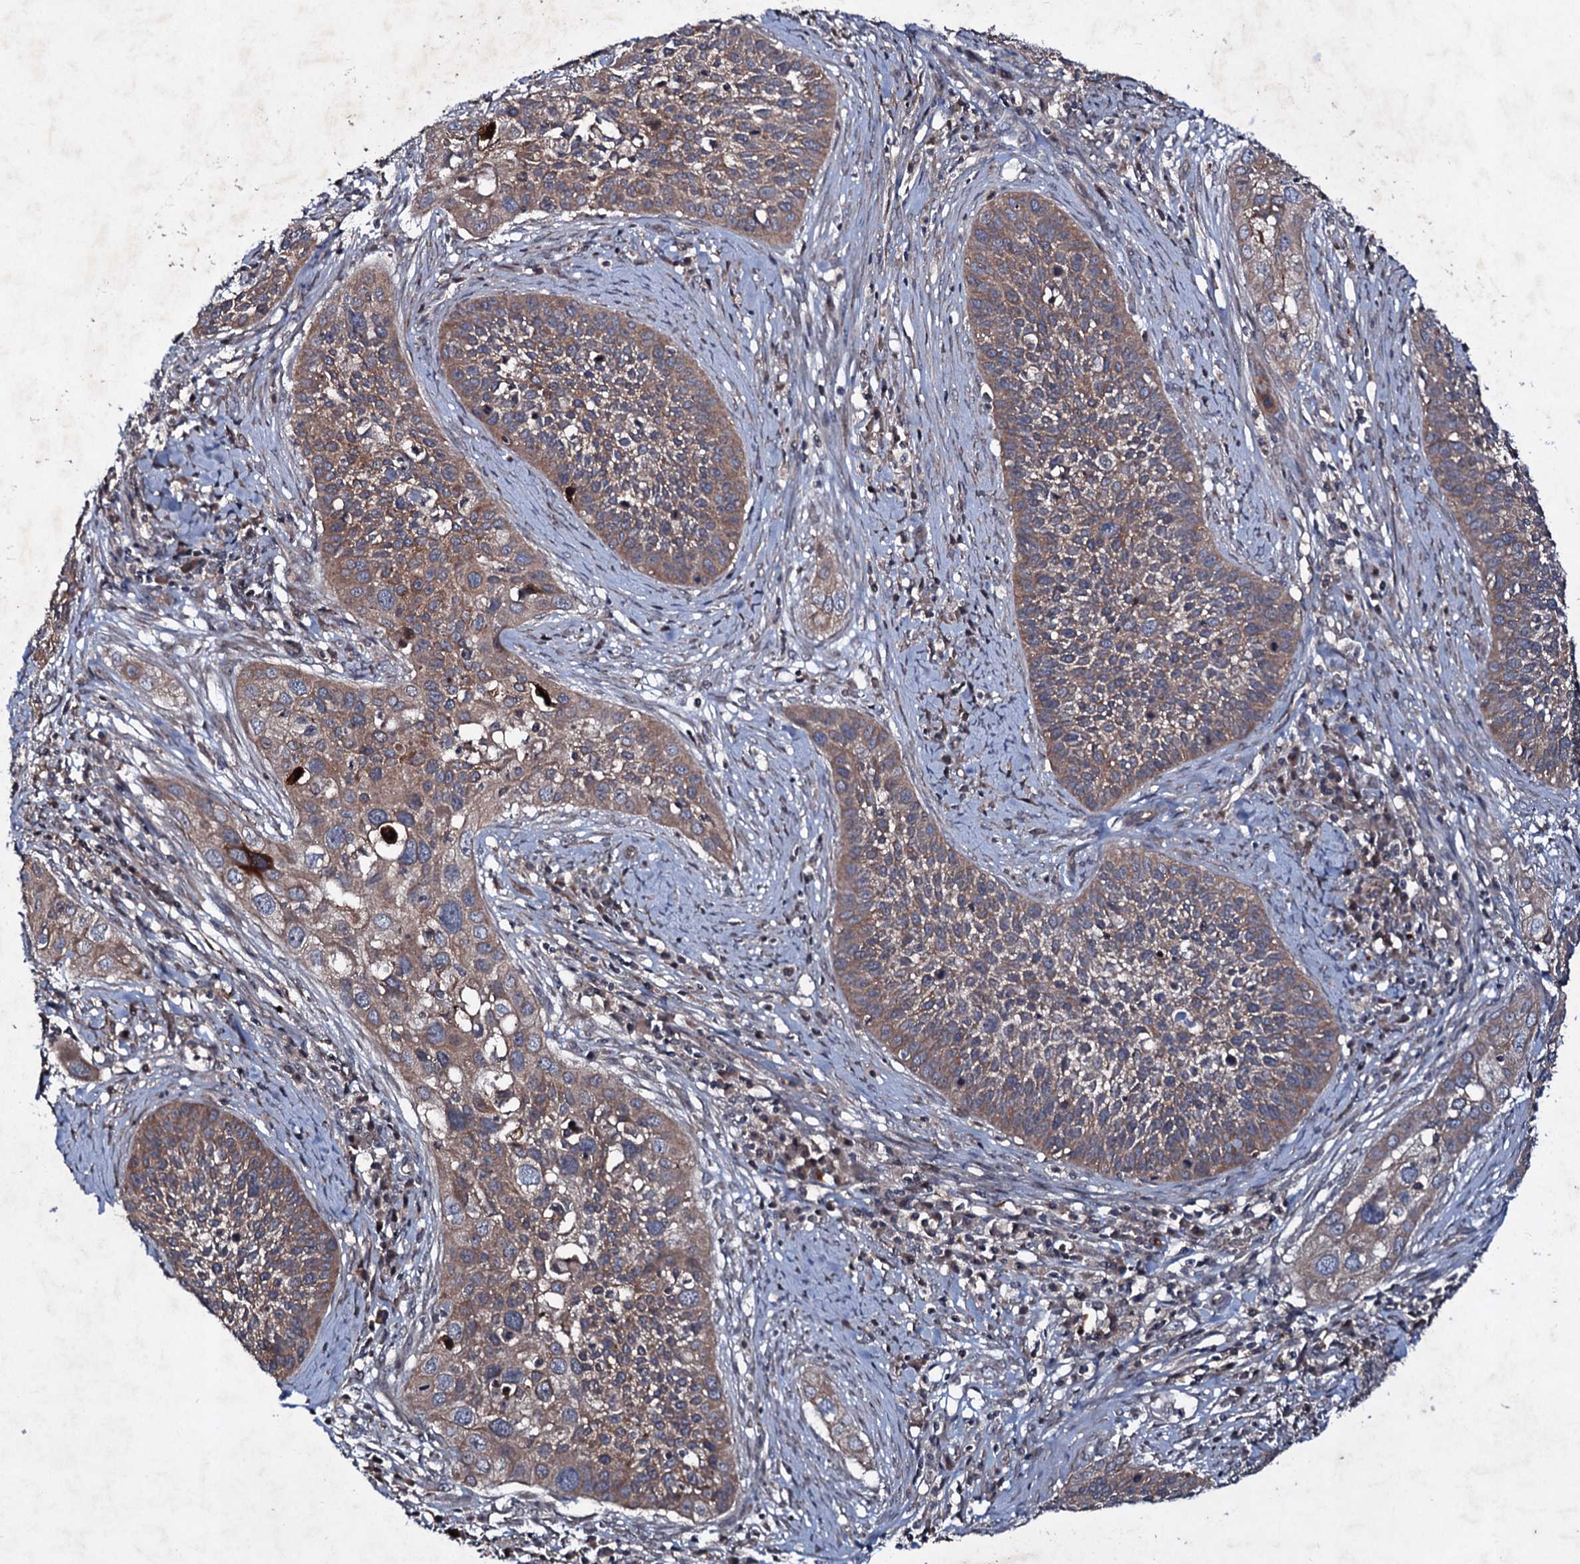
{"staining": {"intensity": "moderate", "quantity": ">75%", "location": "cytoplasmic/membranous"}, "tissue": "cervical cancer", "cell_type": "Tumor cells", "image_type": "cancer", "snomed": [{"axis": "morphology", "description": "Squamous cell carcinoma, NOS"}, {"axis": "topography", "description": "Cervix"}], "caption": "This micrograph demonstrates immunohistochemistry staining of cervical cancer (squamous cell carcinoma), with medium moderate cytoplasmic/membranous positivity in approximately >75% of tumor cells.", "gene": "SNAP23", "patient": {"sex": "female", "age": 34}}